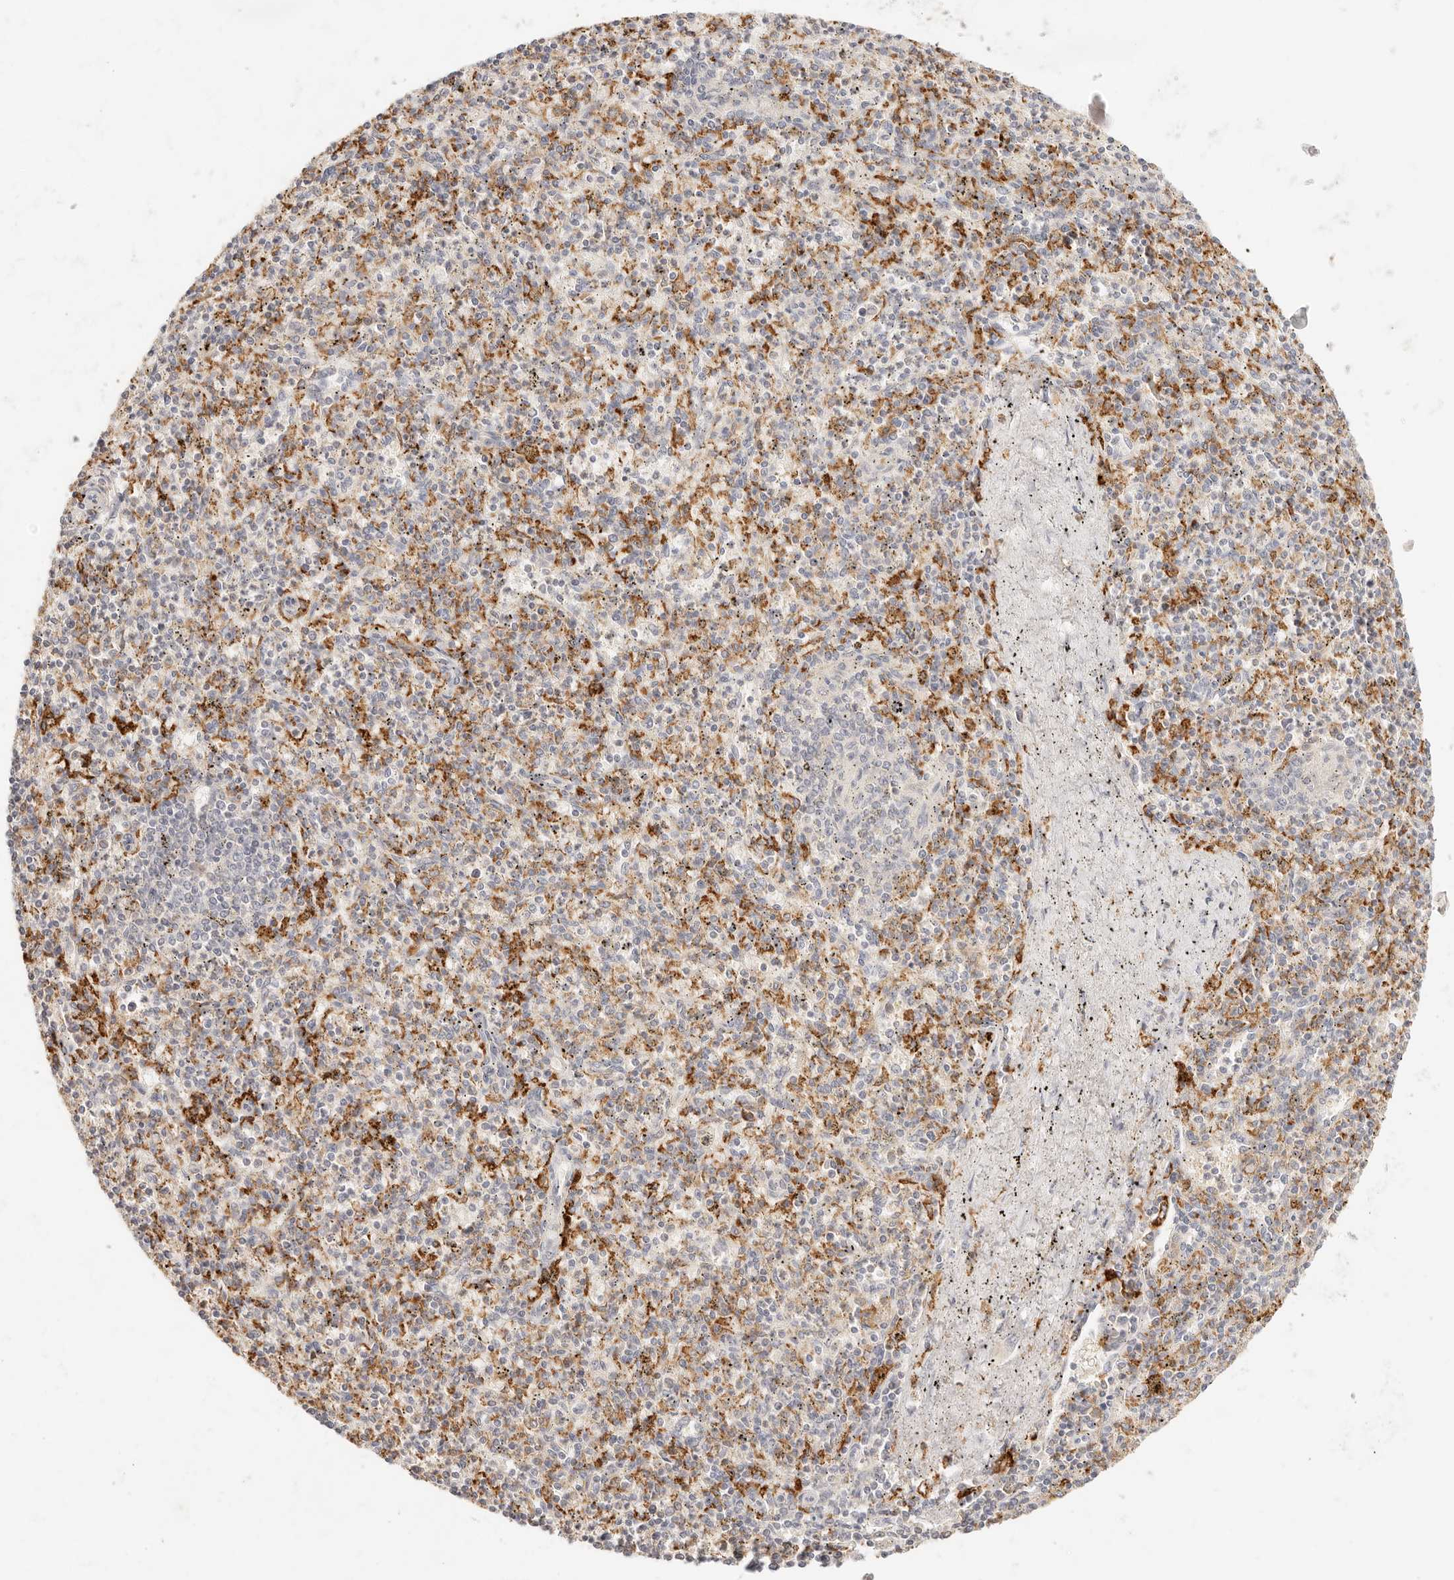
{"staining": {"intensity": "negative", "quantity": "none", "location": "none"}, "tissue": "spleen", "cell_type": "Cells in red pulp", "image_type": "normal", "snomed": [{"axis": "morphology", "description": "Normal tissue, NOS"}, {"axis": "topography", "description": "Spleen"}], "caption": "DAB immunohistochemical staining of unremarkable human spleen shows no significant expression in cells in red pulp.", "gene": "HK2", "patient": {"sex": "male", "age": 72}}